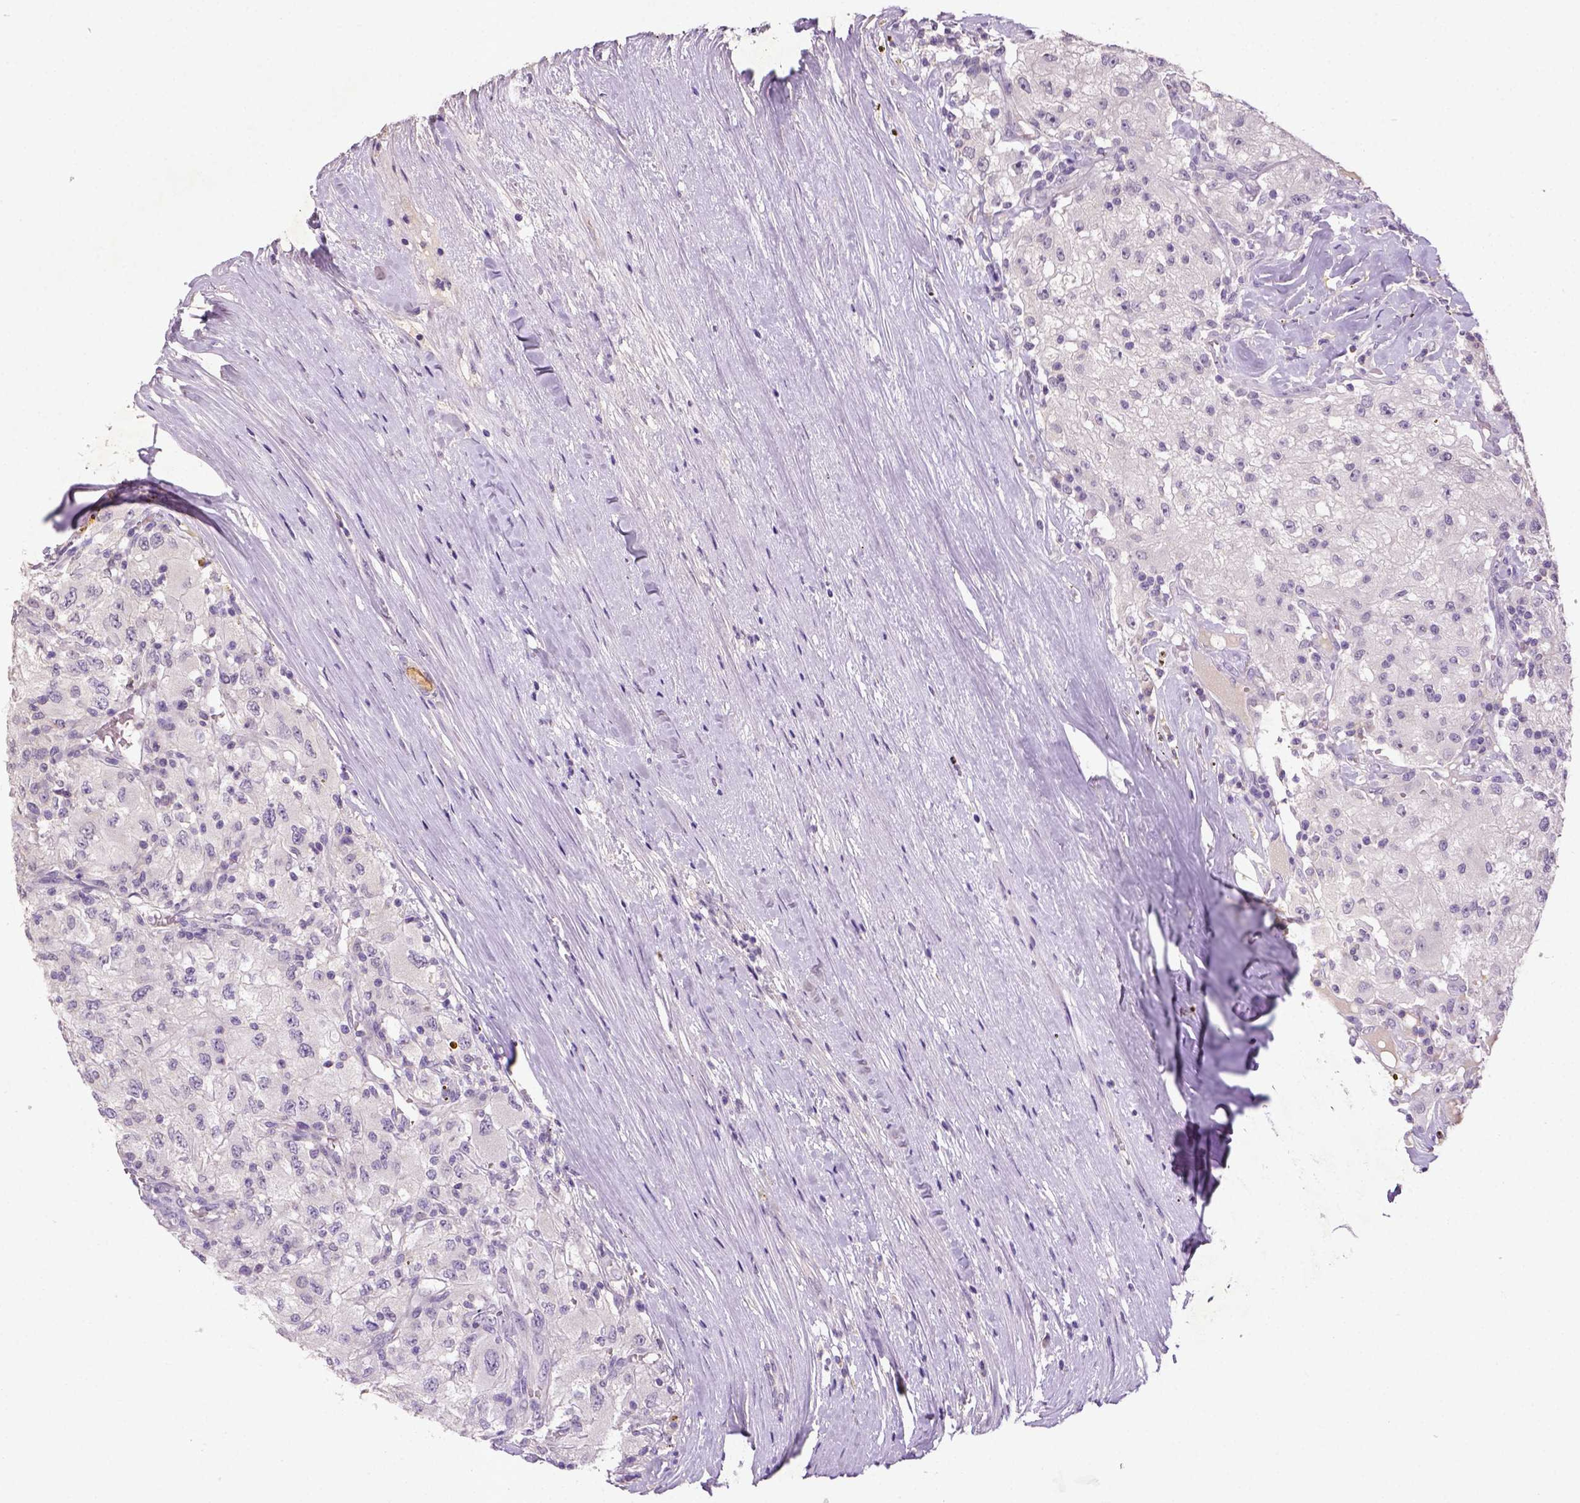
{"staining": {"intensity": "negative", "quantity": "none", "location": "none"}, "tissue": "renal cancer", "cell_type": "Tumor cells", "image_type": "cancer", "snomed": [{"axis": "morphology", "description": "Adenocarcinoma, NOS"}, {"axis": "topography", "description": "Kidney"}], "caption": "An image of human renal adenocarcinoma is negative for staining in tumor cells.", "gene": "NLGN2", "patient": {"sex": "female", "age": 67}}